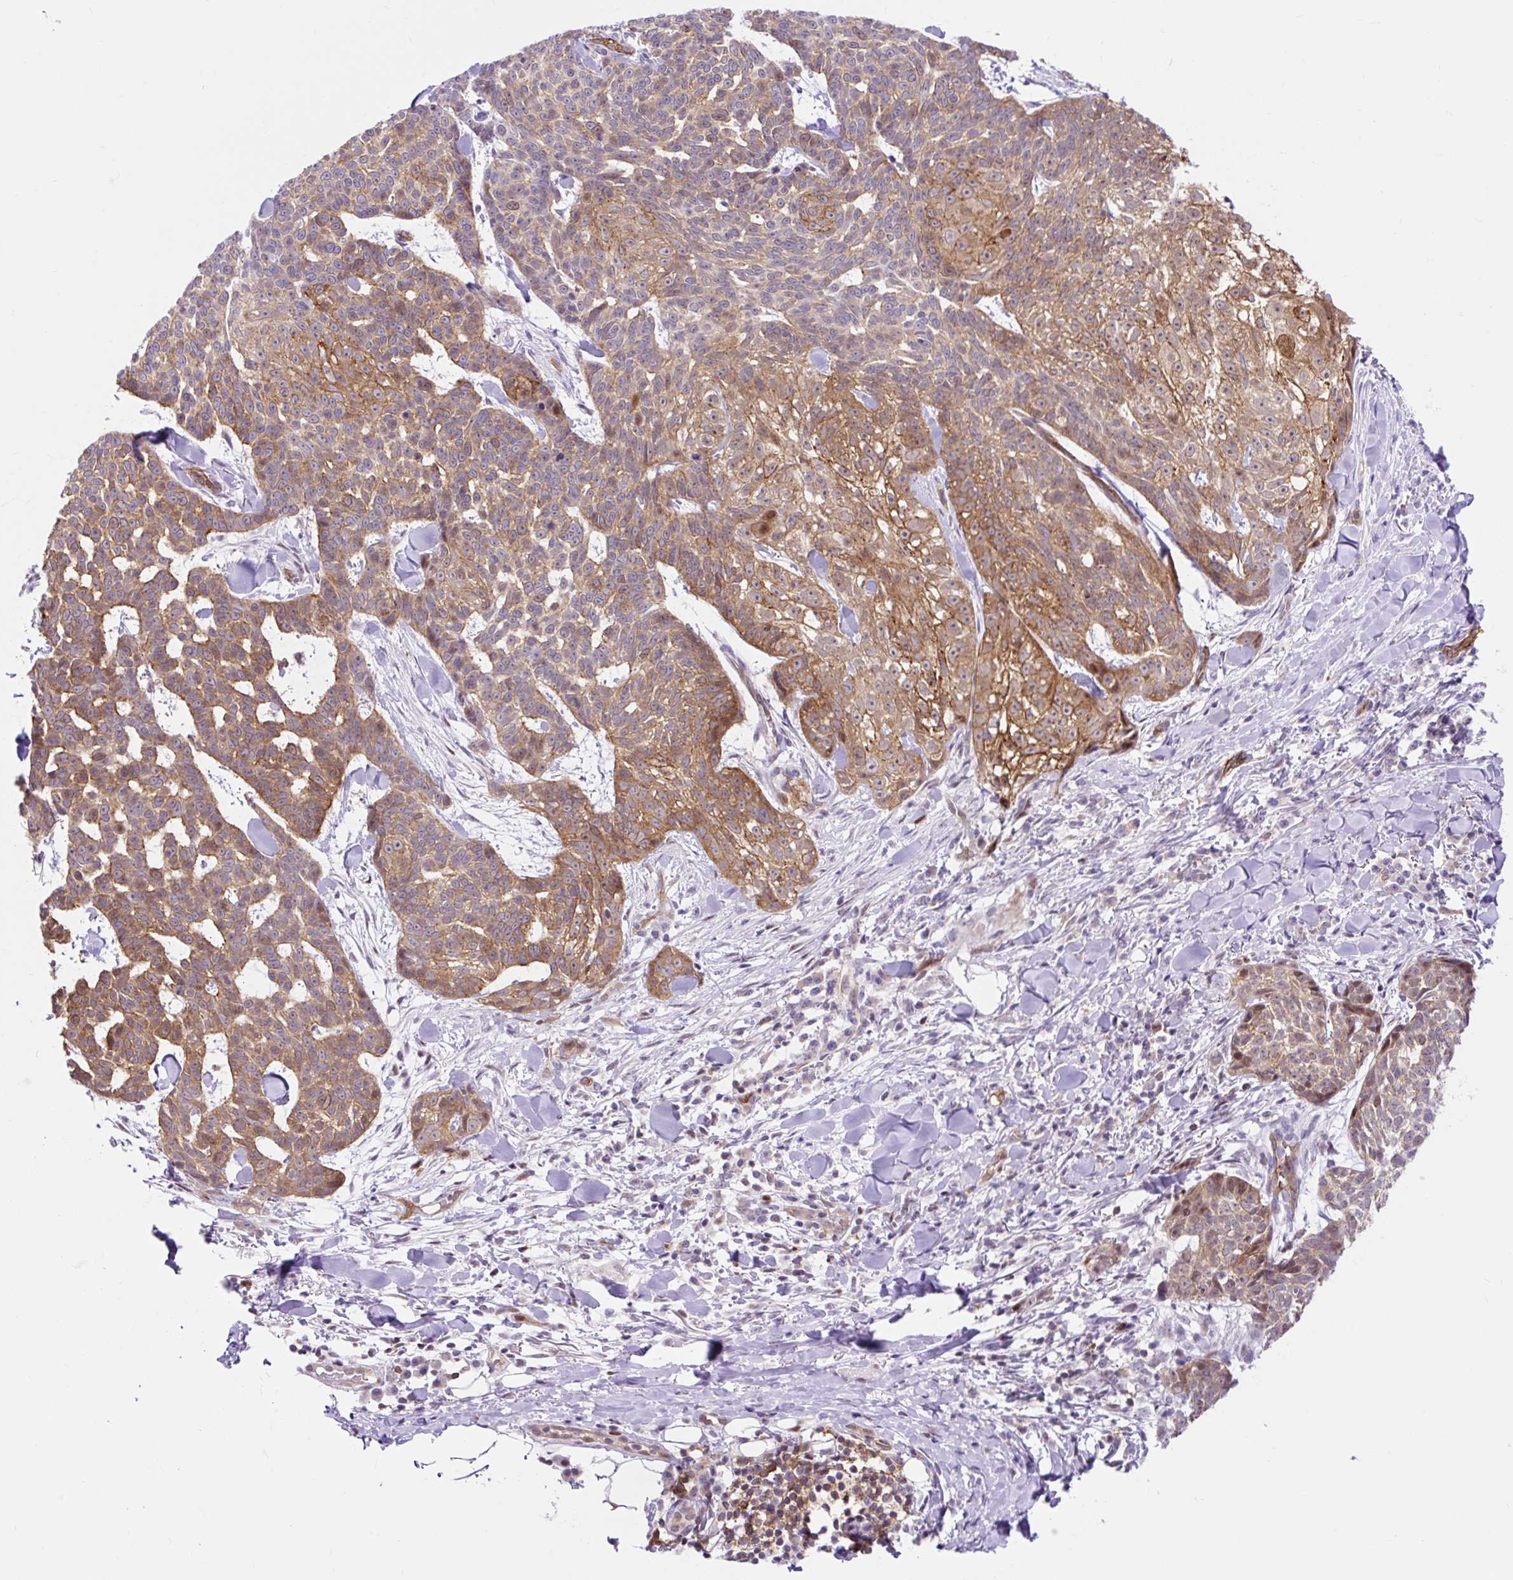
{"staining": {"intensity": "moderate", "quantity": "25%-75%", "location": "cytoplasmic/membranous"}, "tissue": "skin cancer", "cell_type": "Tumor cells", "image_type": "cancer", "snomed": [{"axis": "morphology", "description": "Basal cell carcinoma"}, {"axis": "topography", "description": "Skin"}], "caption": "An immunohistochemistry (IHC) image of tumor tissue is shown. Protein staining in brown highlights moderate cytoplasmic/membranous positivity in skin cancer (basal cell carcinoma) within tumor cells.", "gene": "HIP1R", "patient": {"sex": "female", "age": 93}}